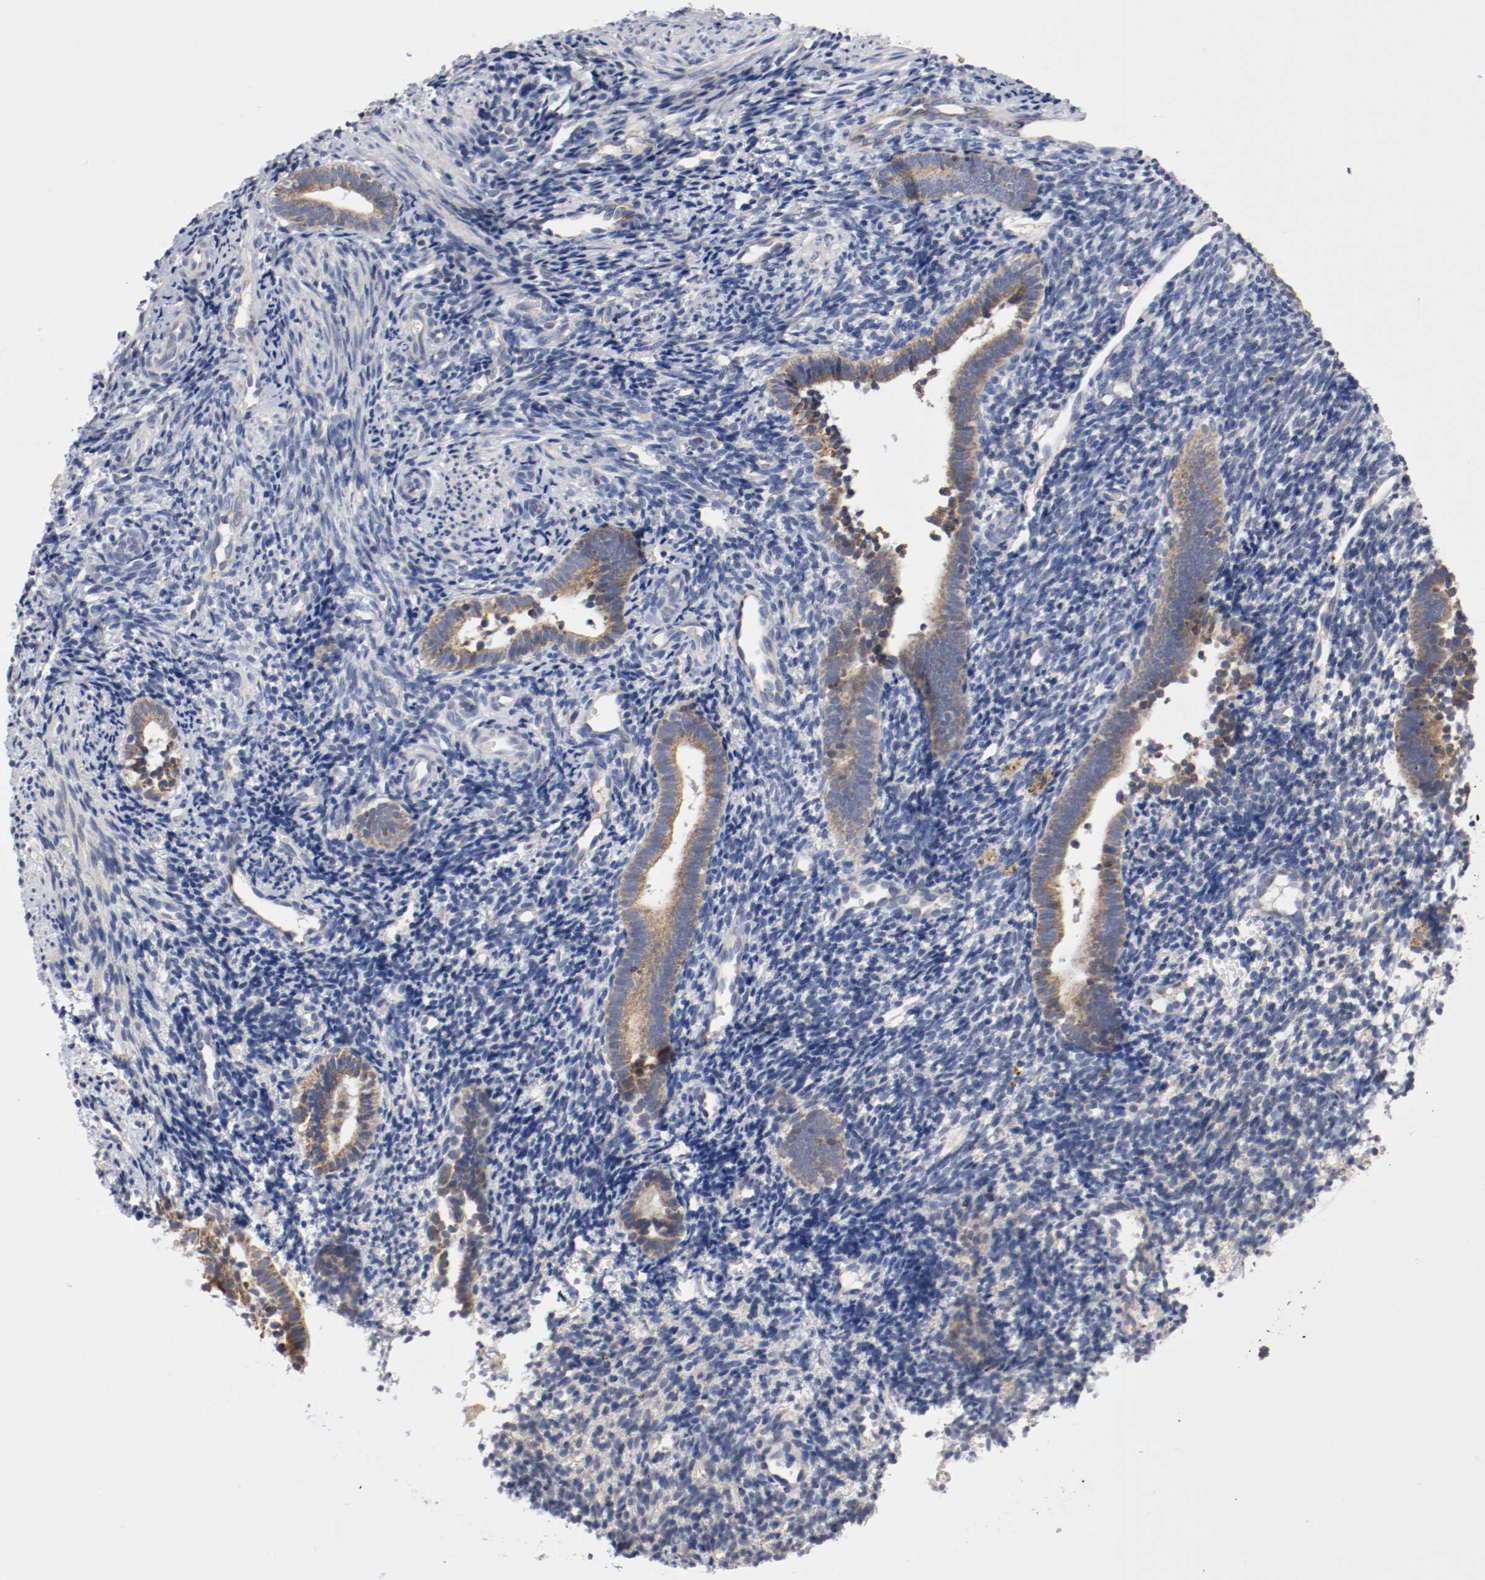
{"staining": {"intensity": "weak", "quantity": ">75%", "location": "cytoplasmic/membranous"}, "tissue": "endometrium", "cell_type": "Glandular cells", "image_type": "normal", "snomed": [{"axis": "morphology", "description": "Normal tissue, NOS"}, {"axis": "topography", "description": "Uterus"}, {"axis": "topography", "description": "Endometrium"}], "caption": "About >75% of glandular cells in normal human endometrium show weak cytoplasmic/membranous protein staining as visualized by brown immunohistochemical staining.", "gene": "PCSK6", "patient": {"sex": "female", "age": 33}}